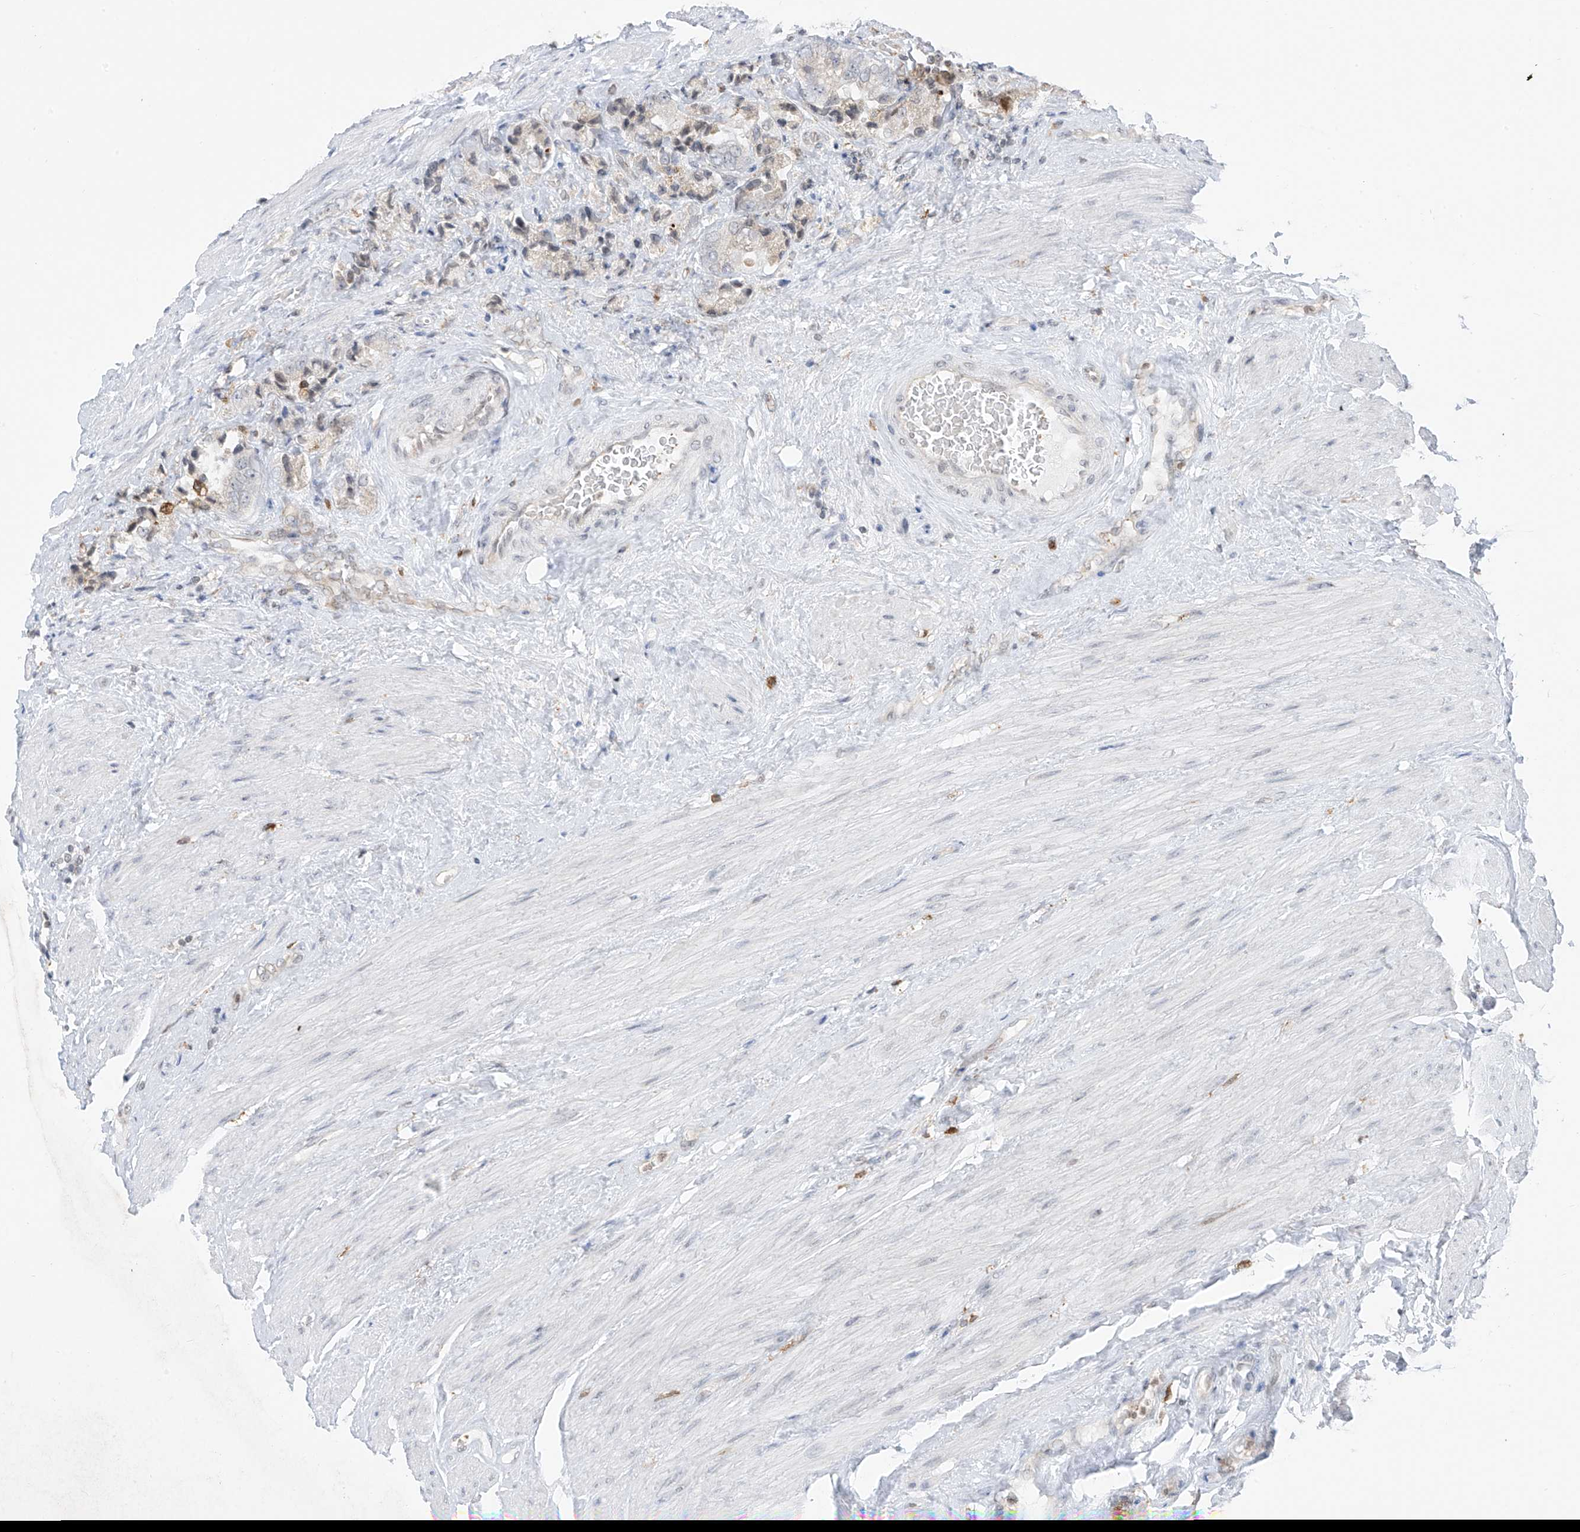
{"staining": {"intensity": "weak", "quantity": "<25%", "location": "cytoplasmic/membranous"}, "tissue": "prostate cancer", "cell_type": "Tumor cells", "image_type": "cancer", "snomed": [{"axis": "morphology", "description": "Adenocarcinoma, High grade"}, {"axis": "topography", "description": "Prostate"}], "caption": "The photomicrograph shows no staining of tumor cells in prostate cancer.", "gene": "TBXAS1", "patient": {"sex": "male", "age": 61}}